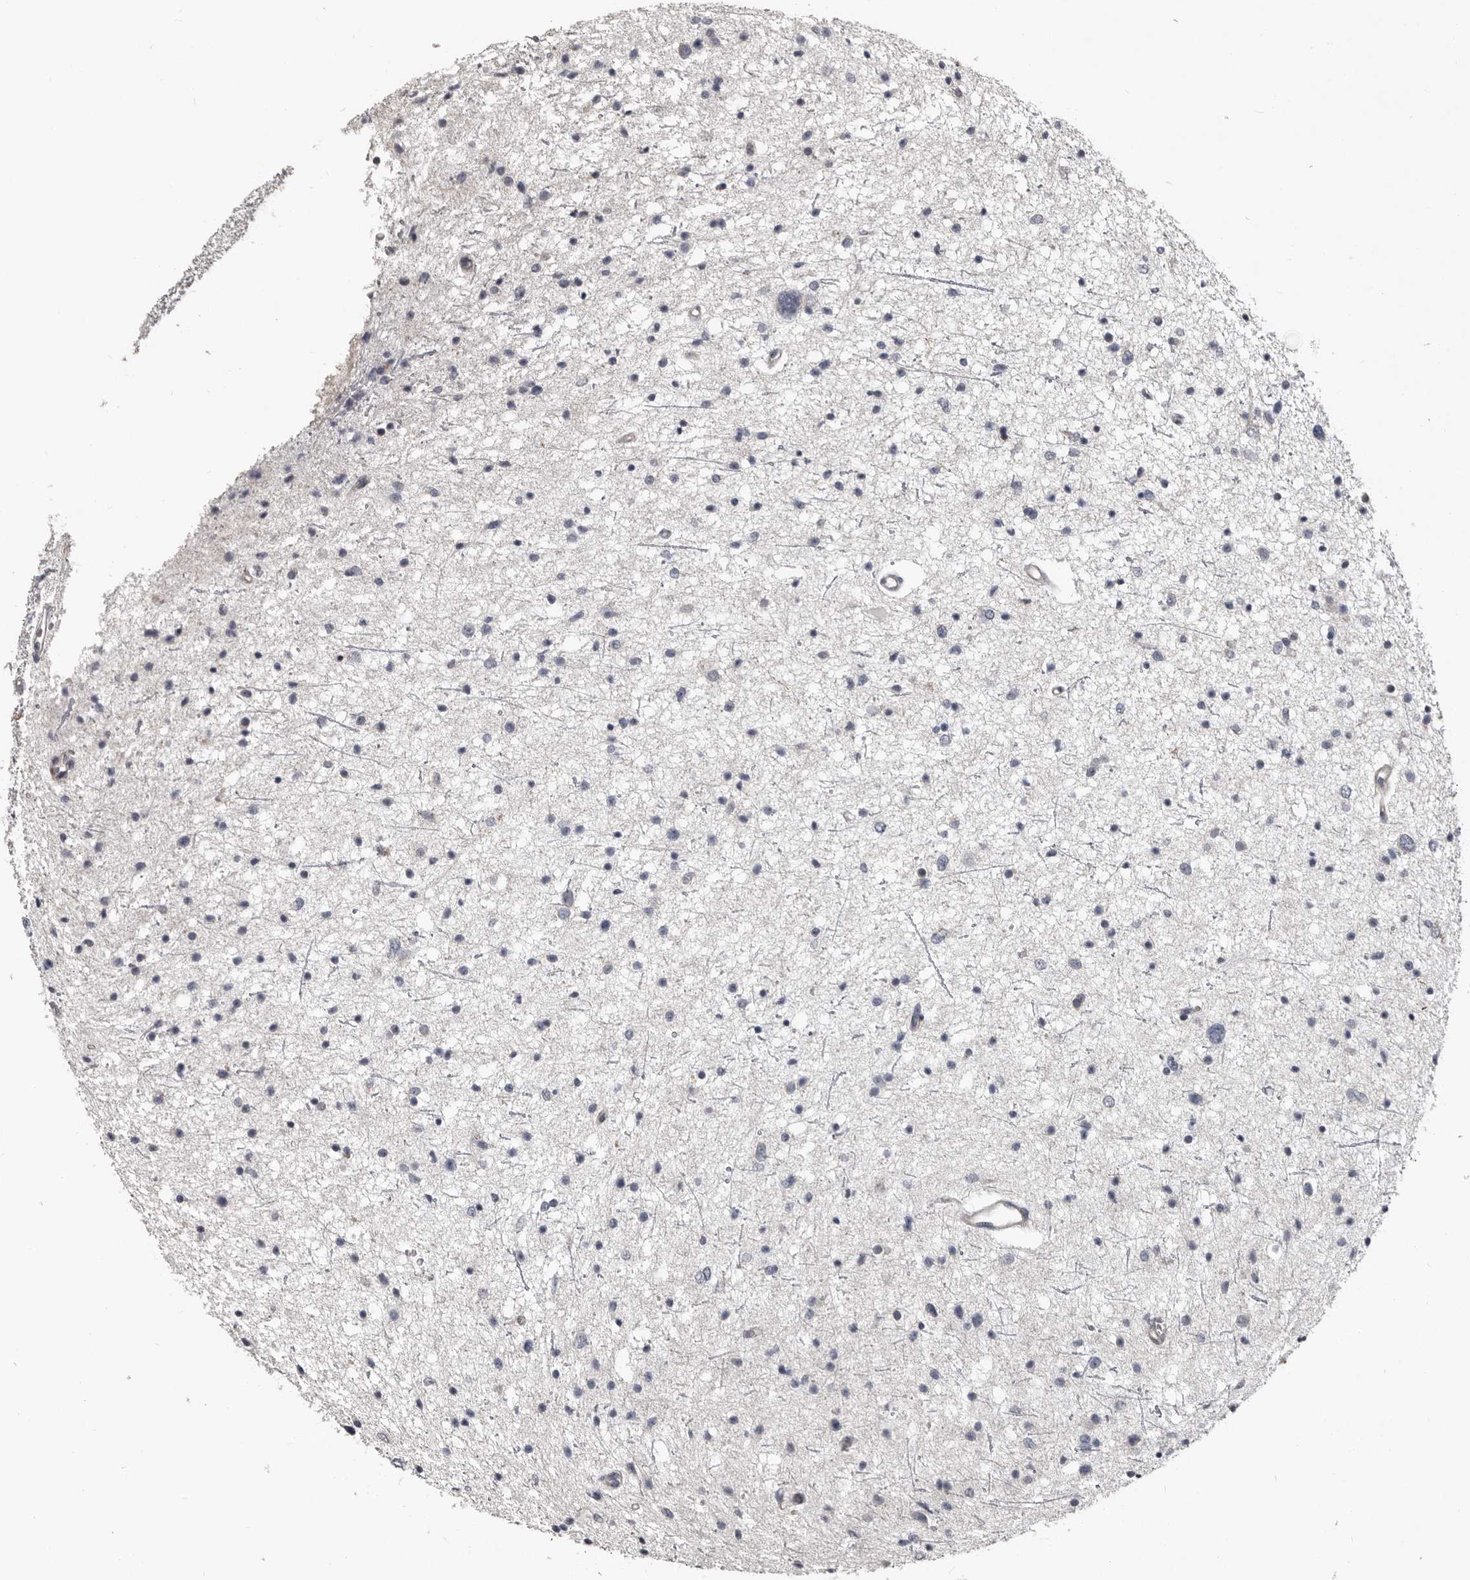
{"staining": {"intensity": "negative", "quantity": "none", "location": "none"}, "tissue": "glioma", "cell_type": "Tumor cells", "image_type": "cancer", "snomed": [{"axis": "morphology", "description": "Glioma, malignant, Low grade"}, {"axis": "topography", "description": "Brain"}], "caption": "This micrograph is of malignant low-grade glioma stained with IHC to label a protein in brown with the nuclei are counter-stained blue. There is no positivity in tumor cells.", "gene": "CA6", "patient": {"sex": "female", "age": 37}}